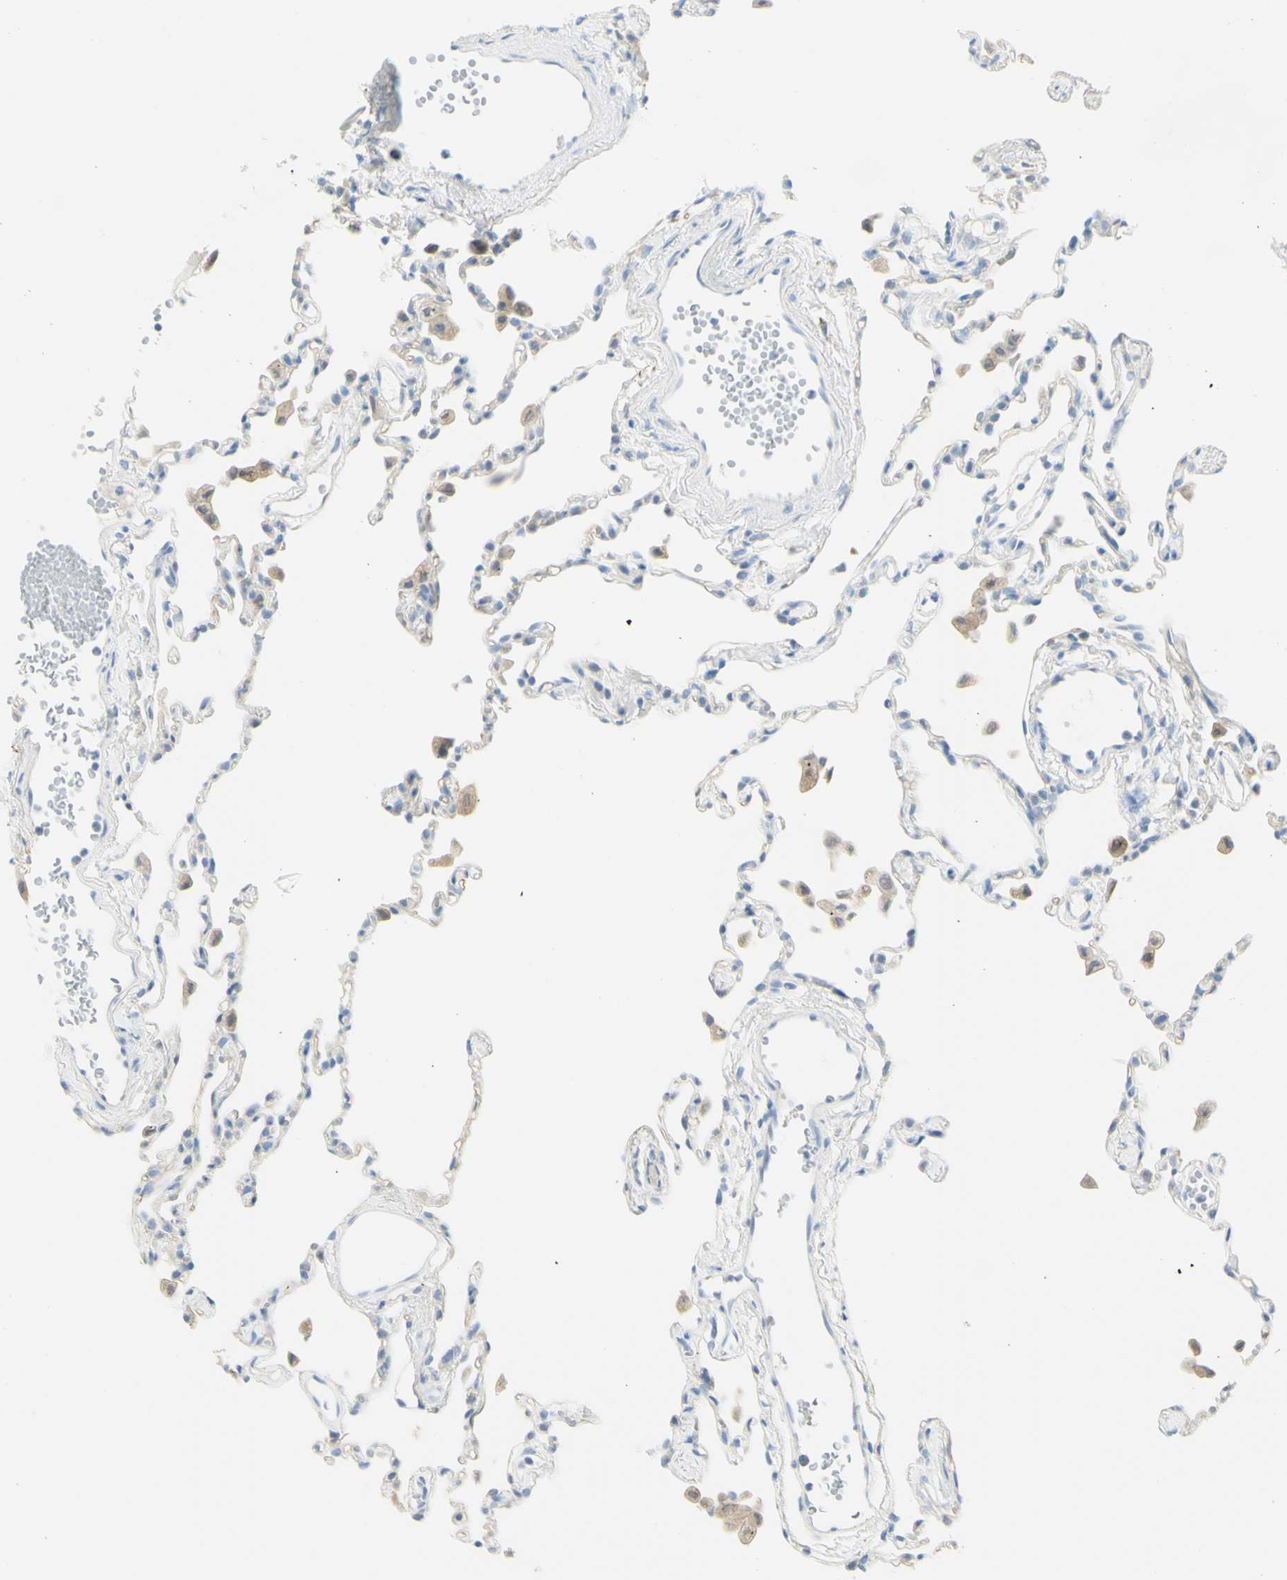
{"staining": {"intensity": "weak", "quantity": "<25%", "location": "cytoplasmic/membranous"}, "tissue": "lung", "cell_type": "Alveolar cells", "image_type": "normal", "snomed": [{"axis": "morphology", "description": "Normal tissue, NOS"}, {"axis": "topography", "description": "Lung"}], "caption": "The micrograph reveals no staining of alveolar cells in benign lung.", "gene": "TSPAN1", "patient": {"sex": "female", "age": 49}}